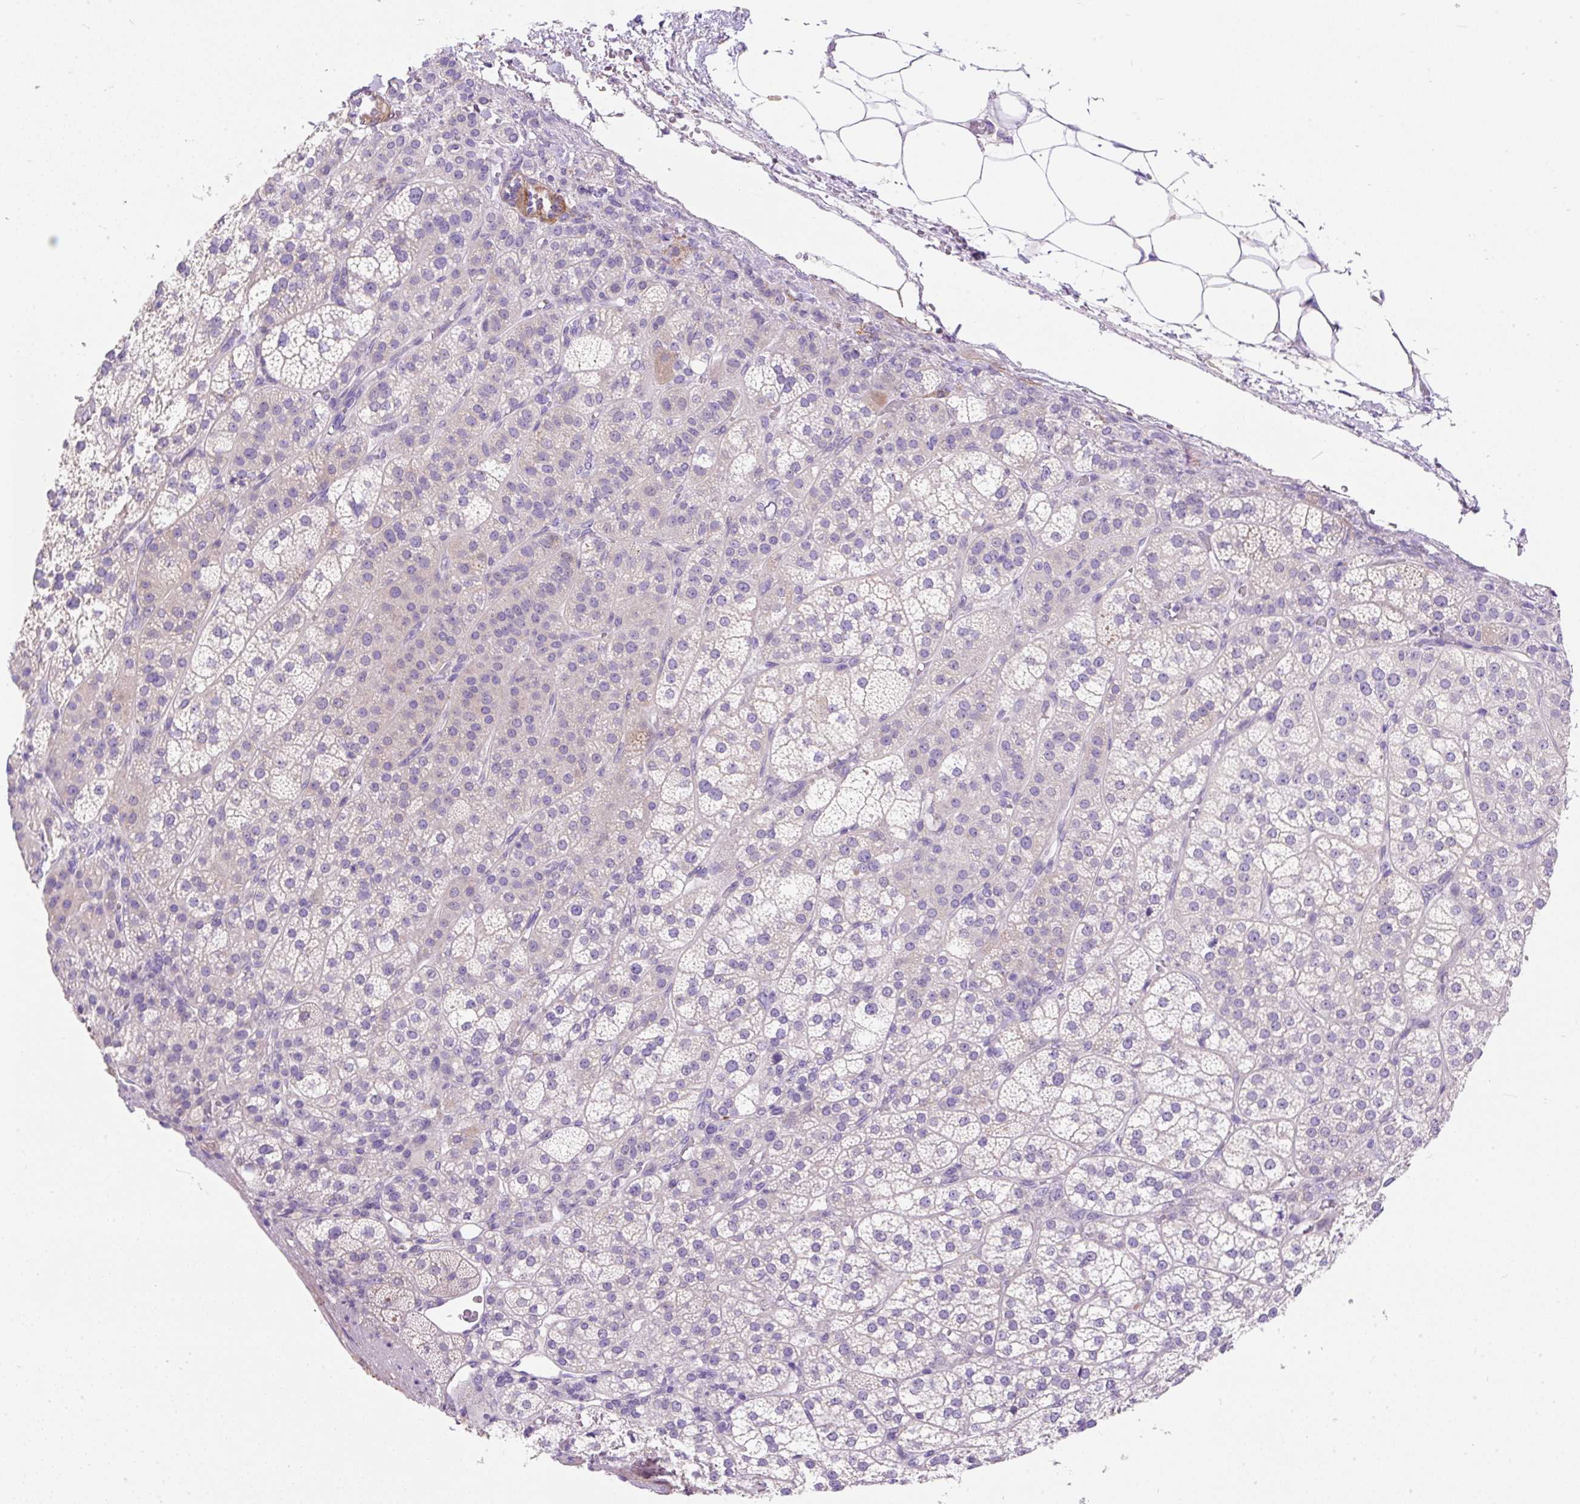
{"staining": {"intensity": "negative", "quantity": "none", "location": "none"}, "tissue": "adrenal gland", "cell_type": "Glandular cells", "image_type": "normal", "snomed": [{"axis": "morphology", "description": "Normal tissue, NOS"}, {"axis": "topography", "description": "Adrenal gland"}], "caption": "Adrenal gland stained for a protein using IHC displays no positivity glandular cells.", "gene": "SUSD5", "patient": {"sex": "female", "age": 60}}